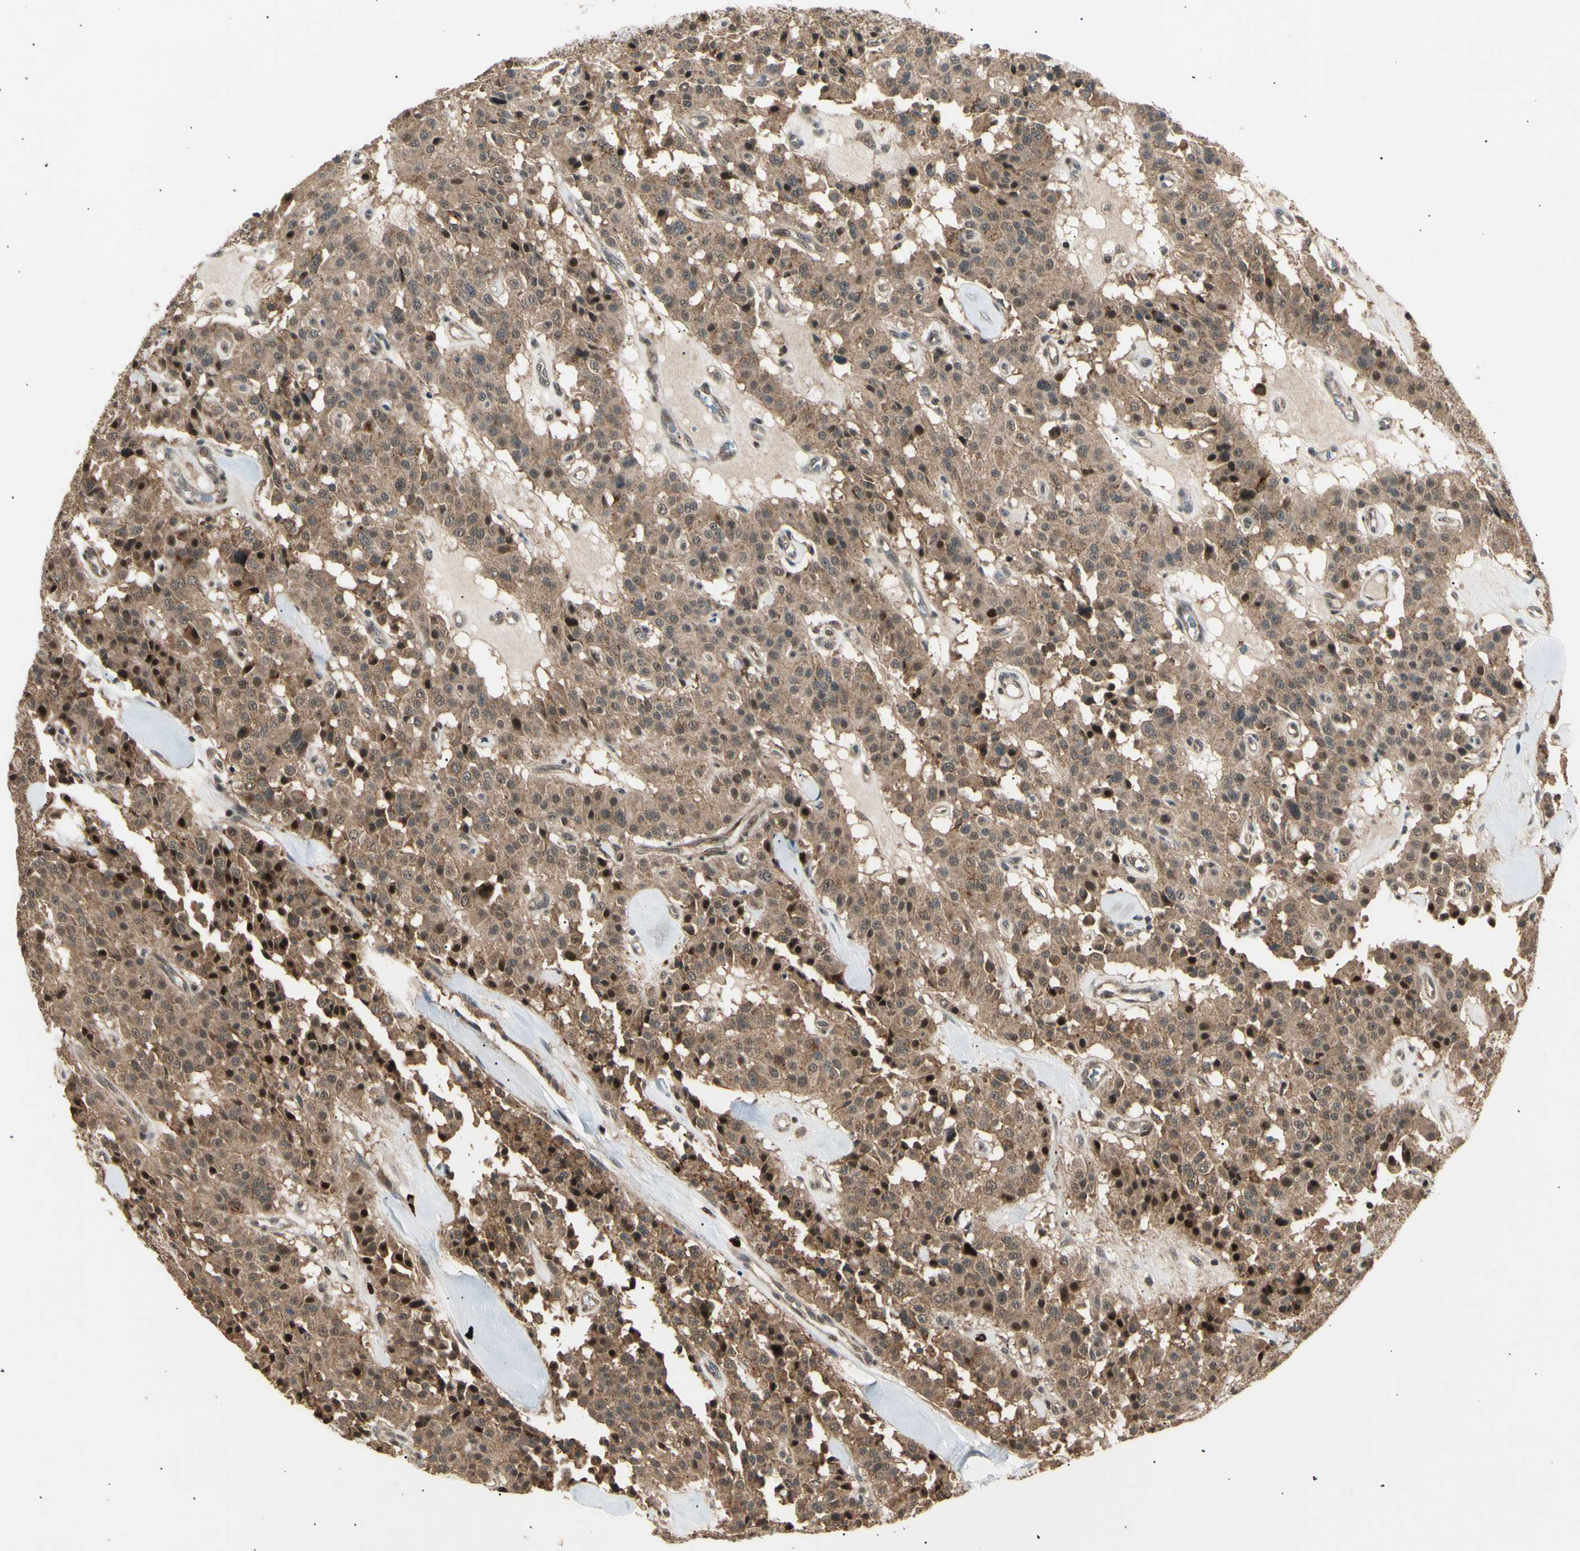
{"staining": {"intensity": "weak", "quantity": ">75%", "location": "cytoplasmic/membranous,nuclear"}, "tissue": "carcinoid", "cell_type": "Tumor cells", "image_type": "cancer", "snomed": [{"axis": "morphology", "description": "Carcinoid, malignant, NOS"}, {"axis": "topography", "description": "Lung"}], "caption": "High-power microscopy captured an immunohistochemistry histopathology image of malignant carcinoid, revealing weak cytoplasmic/membranous and nuclear positivity in approximately >75% of tumor cells.", "gene": "NUAK2", "patient": {"sex": "male", "age": 30}}